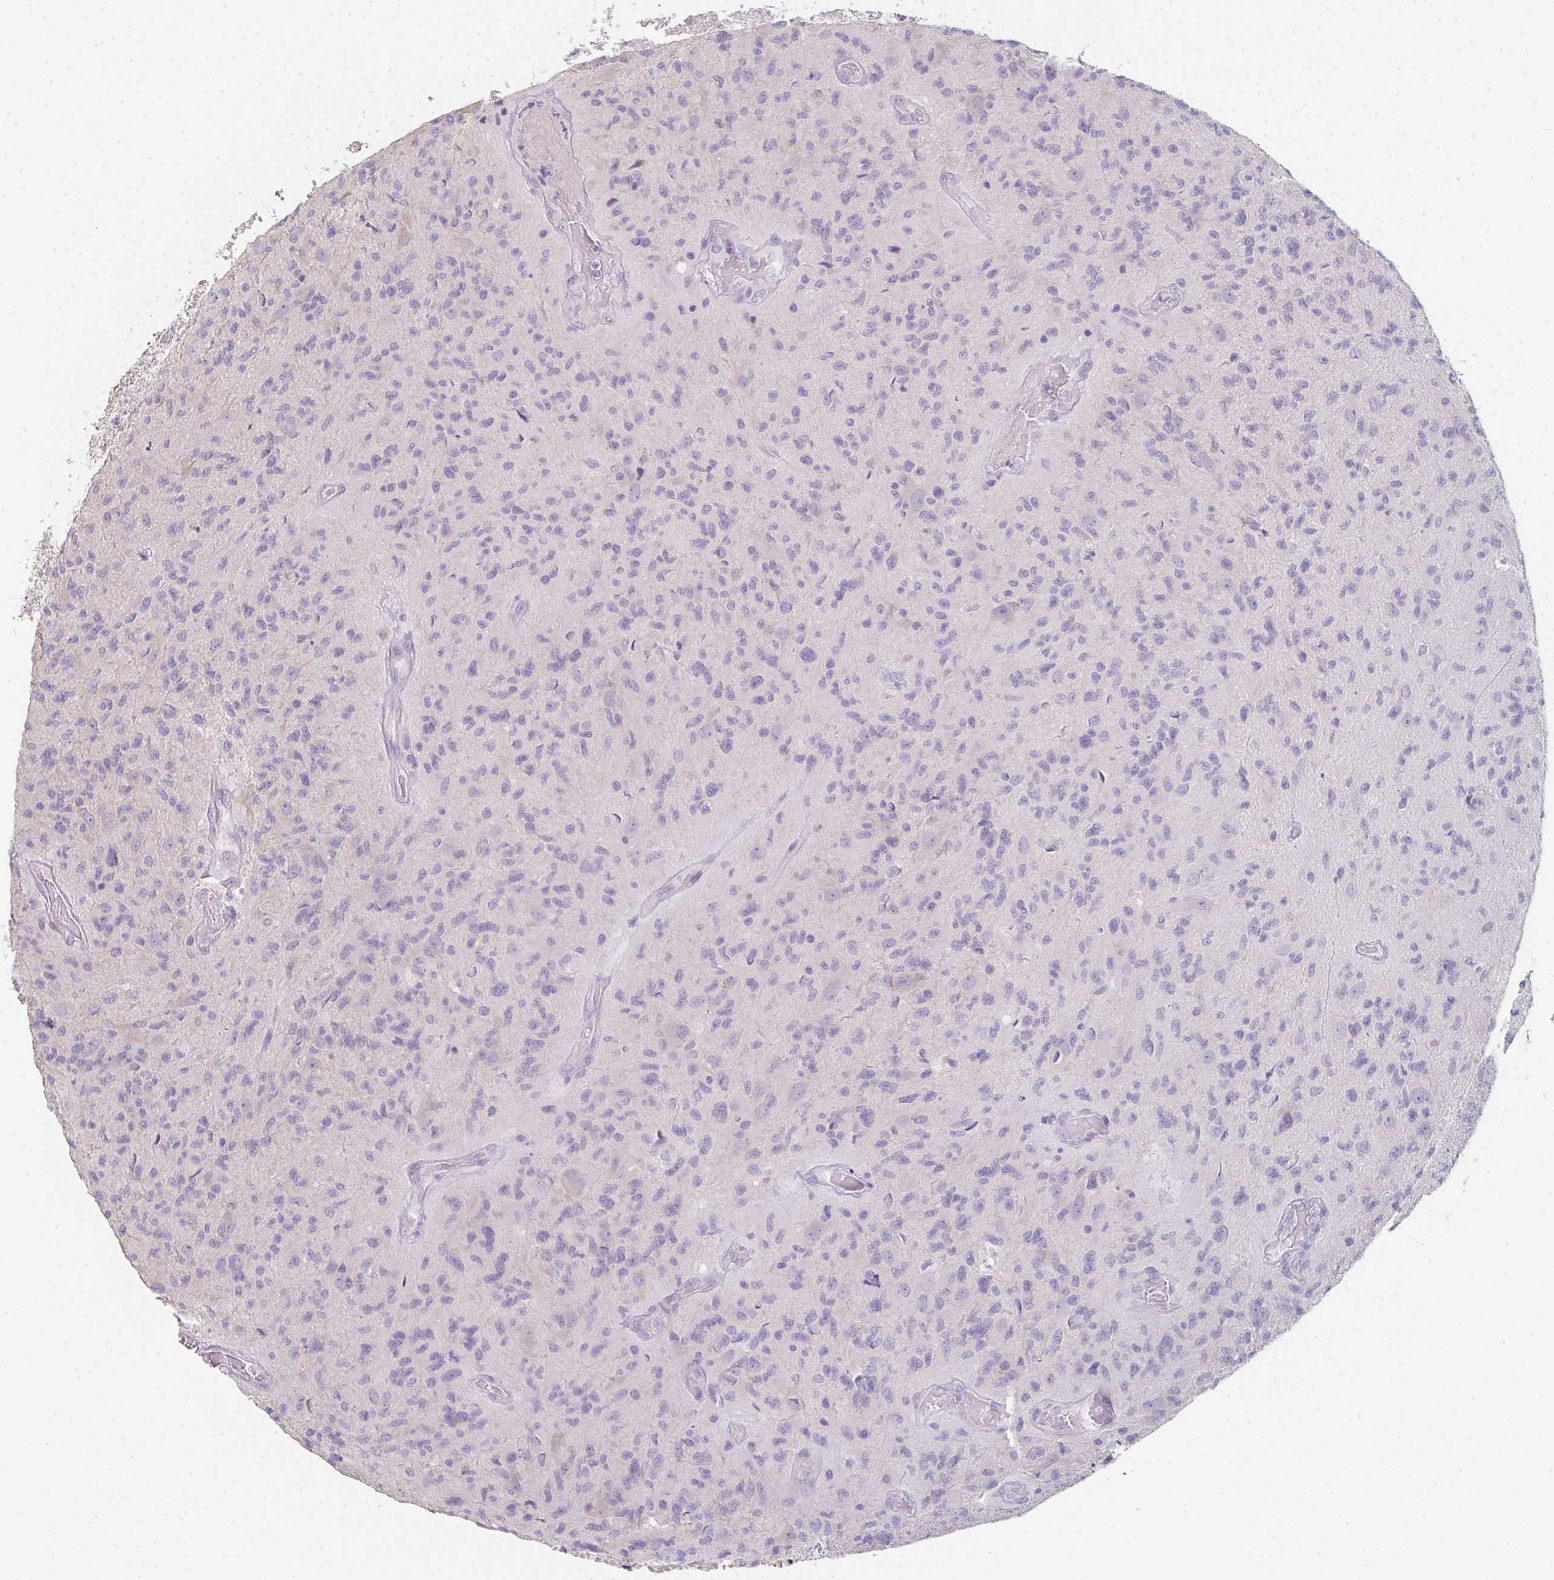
{"staining": {"intensity": "negative", "quantity": "none", "location": "none"}, "tissue": "glioma", "cell_type": "Tumor cells", "image_type": "cancer", "snomed": [{"axis": "morphology", "description": "Glioma, malignant, High grade"}, {"axis": "topography", "description": "Brain"}], "caption": "High power microscopy photomicrograph of an IHC photomicrograph of glioma, revealing no significant positivity in tumor cells. The staining is performed using DAB brown chromogen with nuclei counter-stained in using hematoxylin.", "gene": "ZNF215", "patient": {"sex": "male", "age": 67}}